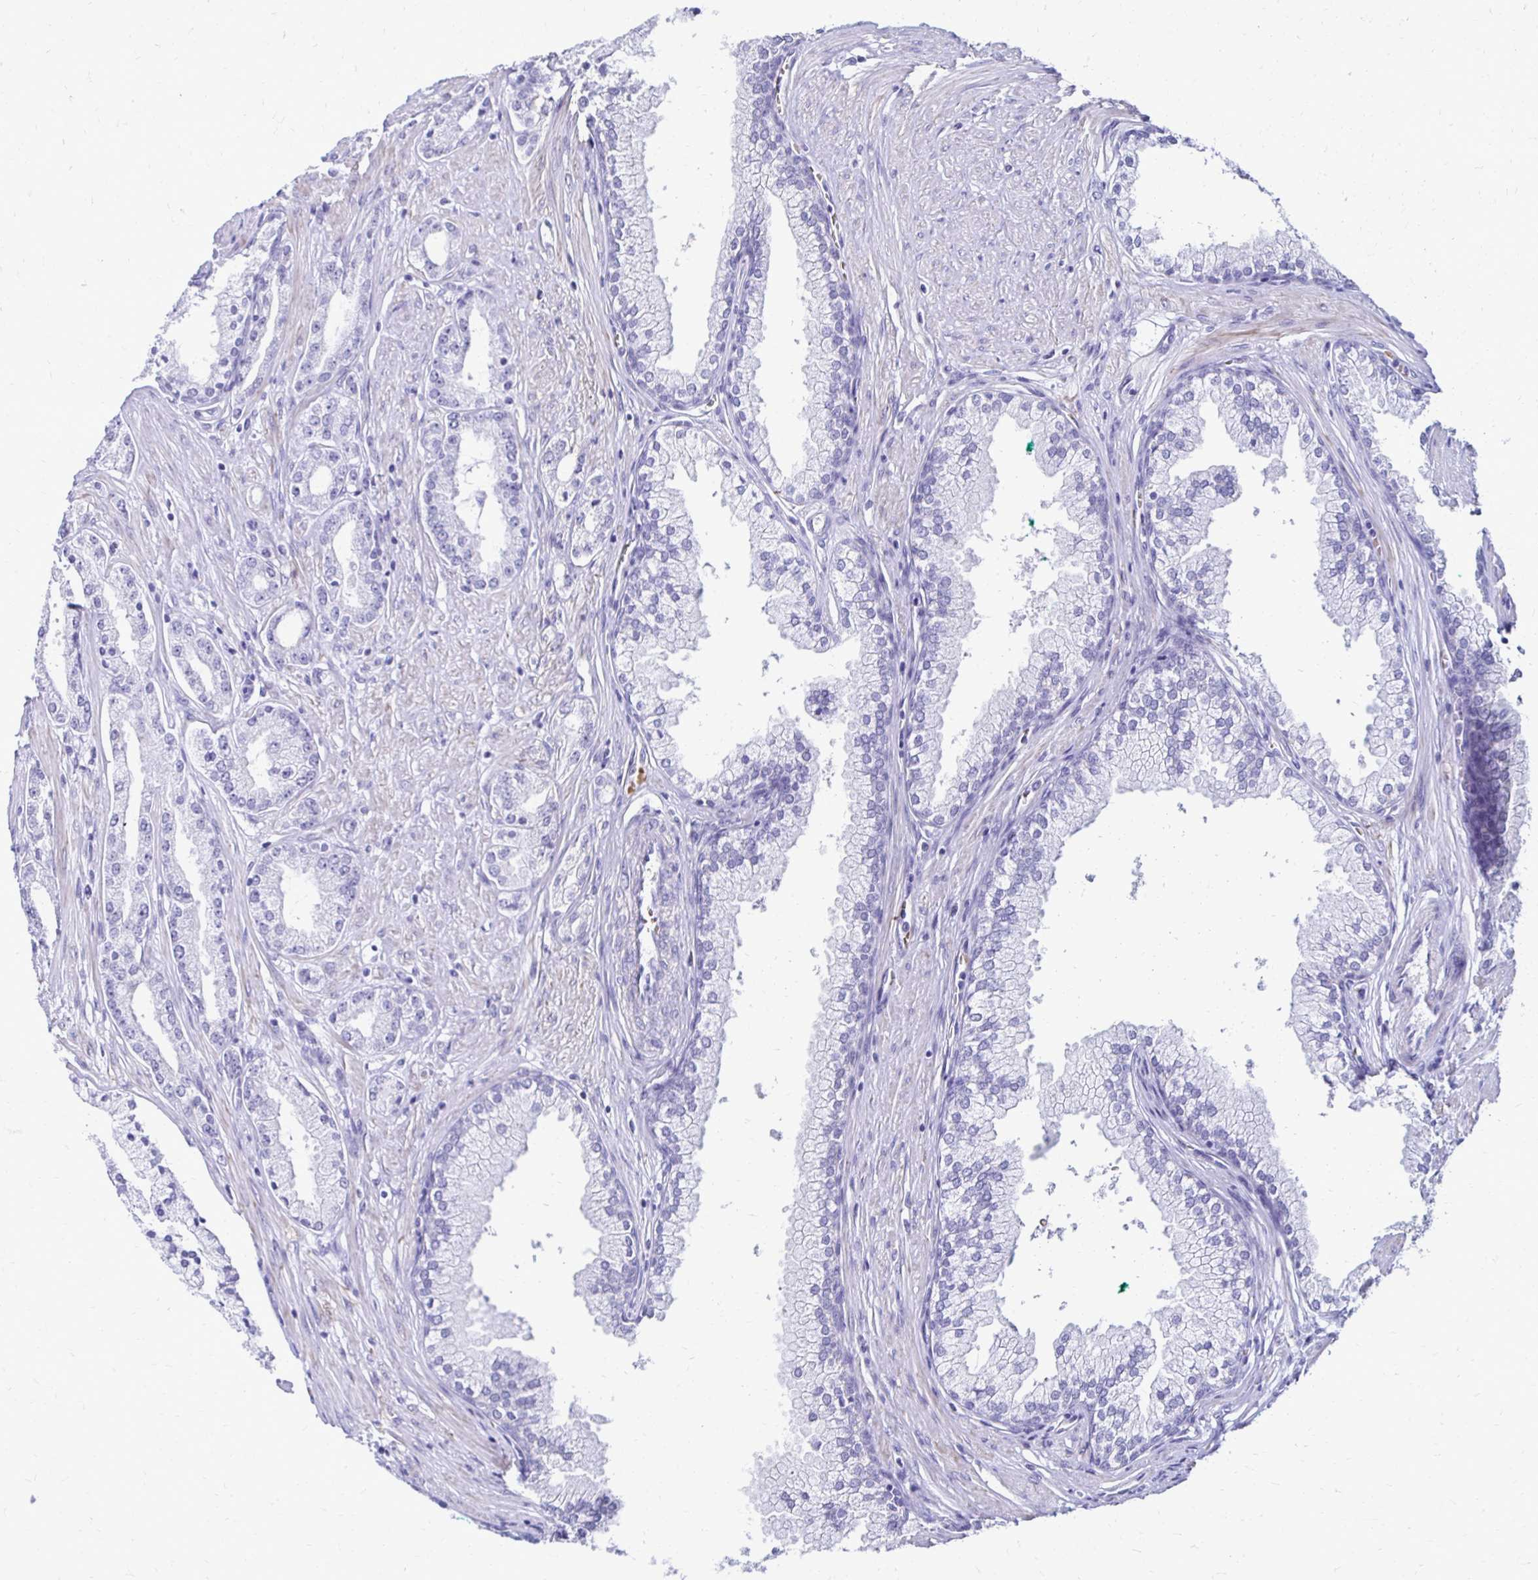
{"staining": {"intensity": "negative", "quantity": "none", "location": "none"}, "tissue": "prostate cancer", "cell_type": "Tumor cells", "image_type": "cancer", "snomed": [{"axis": "morphology", "description": "Adenocarcinoma, High grade"}, {"axis": "topography", "description": "Prostate"}], "caption": "Immunohistochemical staining of prostate cancer displays no significant expression in tumor cells. (Brightfield microscopy of DAB (3,3'-diaminobenzidine) immunohistochemistry (IHC) at high magnification).", "gene": "RHBDL3", "patient": {"sex": "male", "age": 66}}